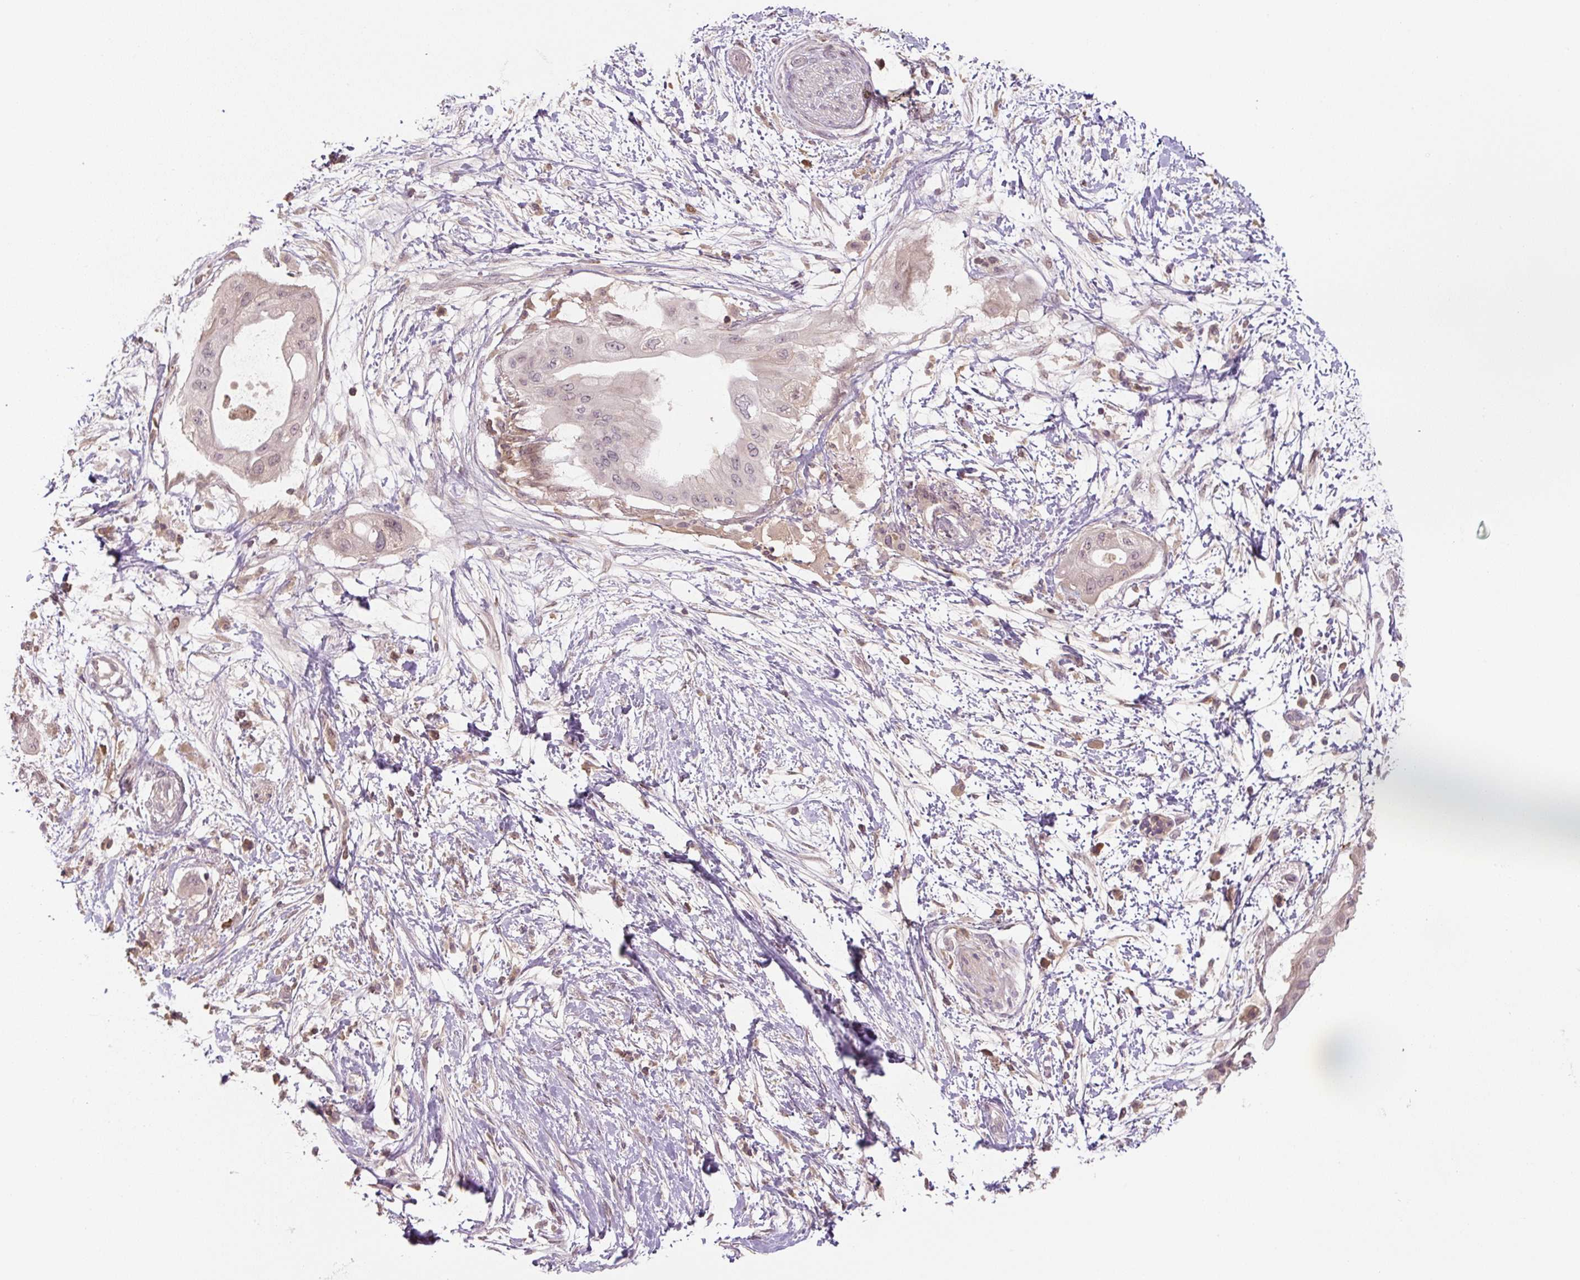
{"staining": {"intensity": "weak", "quantity": "<25%", "location": "cytoplasmic/membranous,nuclear"}, "tissue": "pancreatic cancer", "cell_type": "Tumor cells", "image_type": "cancer", "snomed": [{"axis": "morphology", "description": "Adenocarcinoma, NOS"}, {"axis": "topography", "description": "Pancreas"}], "caption": "IHC micrograph of human pancreatic adenocarcinoma stained for a protein (brown), which exhibits no positivity in tumor cells. Nuclei are stained in blue.", "gene": "C2orf73", "patient": {"sex": "male", "age": 68}}